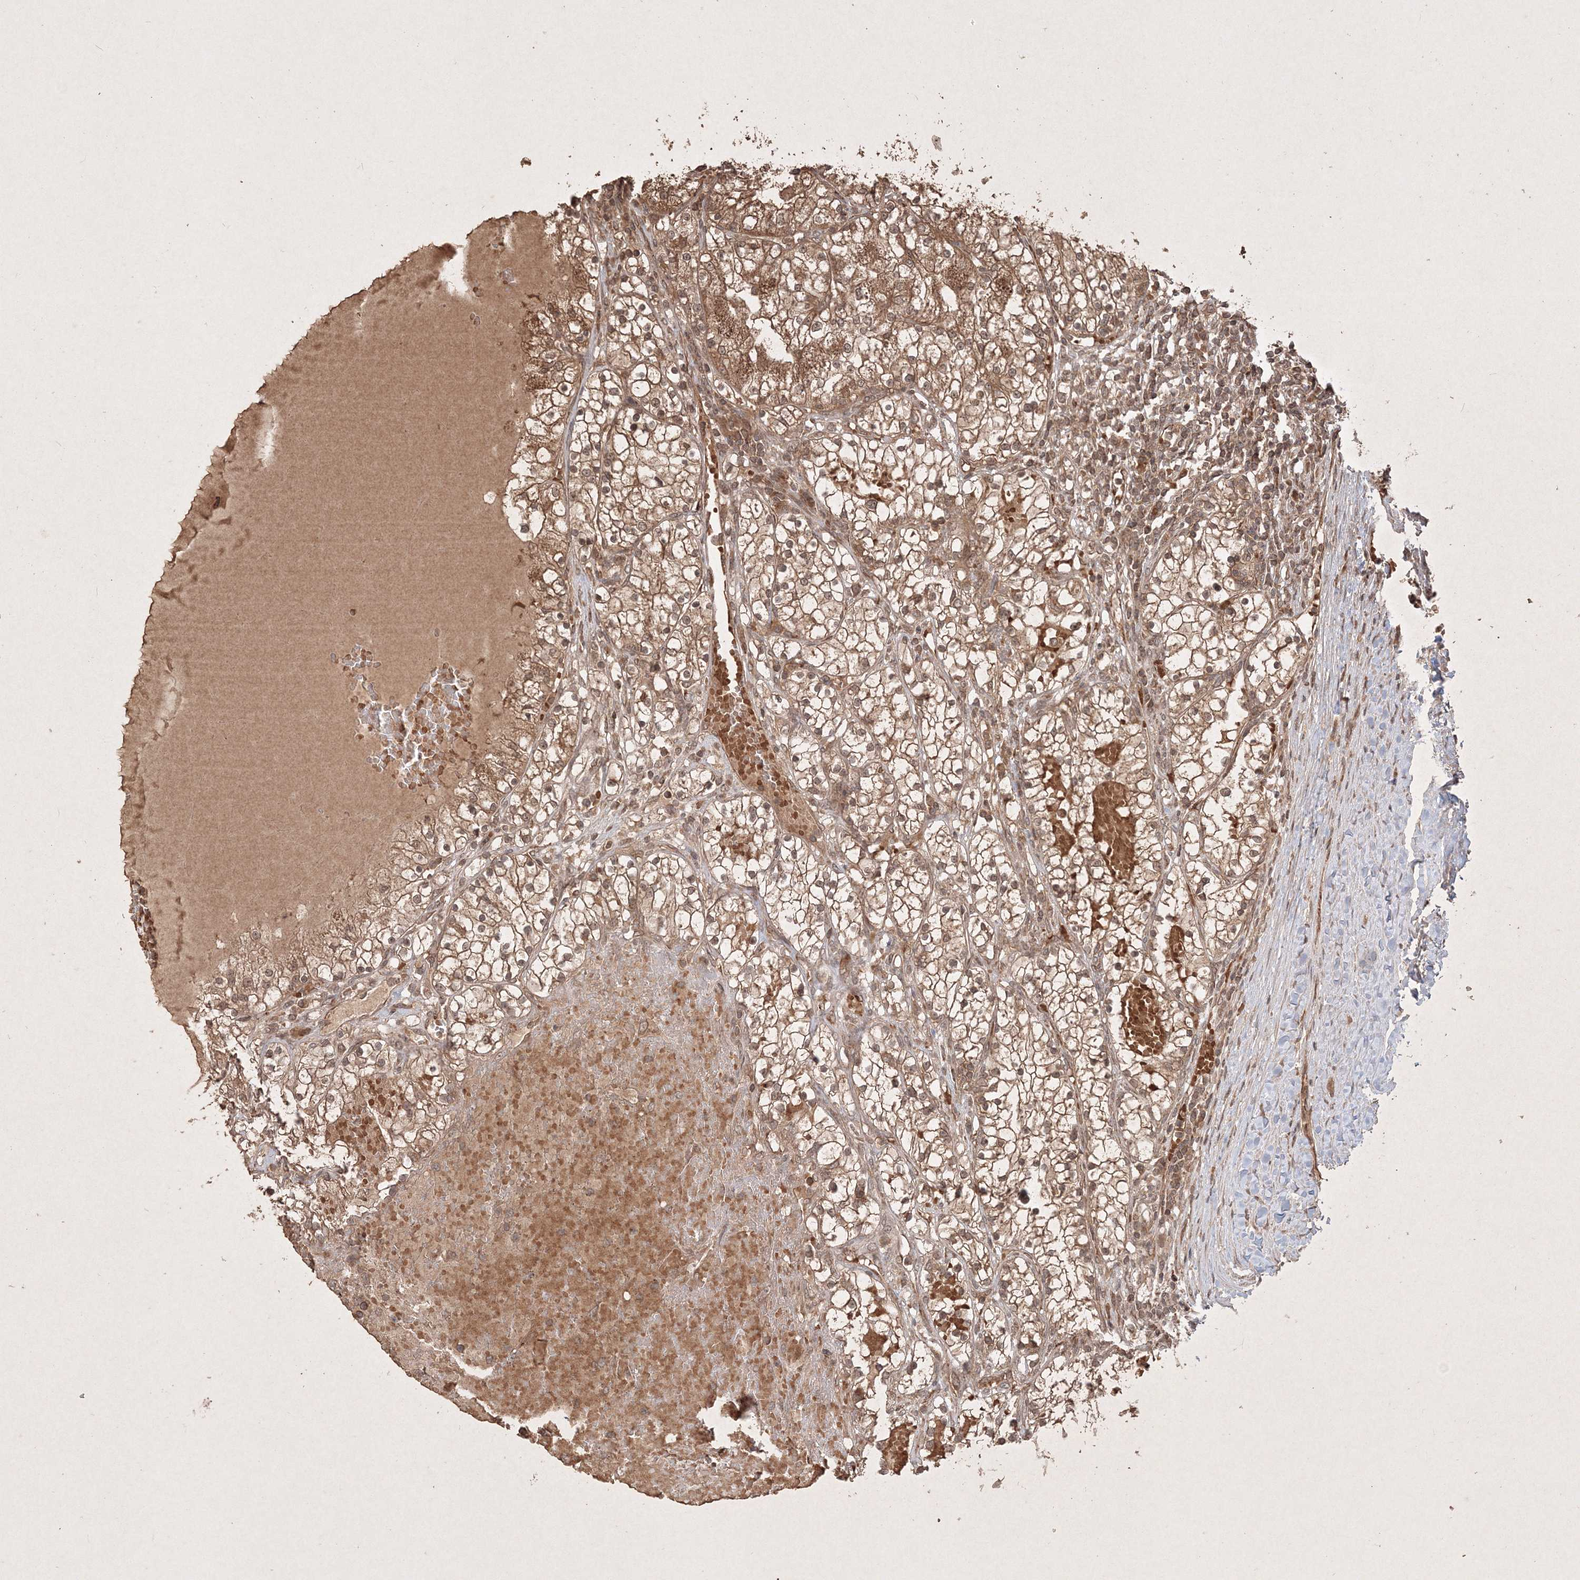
{"staining": {"intensity": "moderate", "quantity": ">75%", "location": "cytoplasmic/membranous"}, "tissue": "renal cancer", "cell_type": "Tumor cells", "image_type": "cancer", "snomed": [{"axis": "morphology", "description": "Normal tissue, NOS"}, {"axis": "morphology", "description": "Adenocarcinoma, NOS"}, {"axis": "topography", "description": "Kidney"}], "caption": "High-magnification brightfield microscopy of renal adenocarcinoma stained with DAB (3,3'-diaminobenzidine) (brown) and counterstained with hematoxylin (blue). tumor cells exhibit moderate cytoplasmic/membranous positivity is appreciated in approximately>75% of cells. Using DAB (3,3'-diaminobenzidine) (brown) and hematoxylin (blue) stains, captured at high magnification using brightfield microscopy.", "gene": "PELI3", "patient": {"sex": "male", "age": 68}}